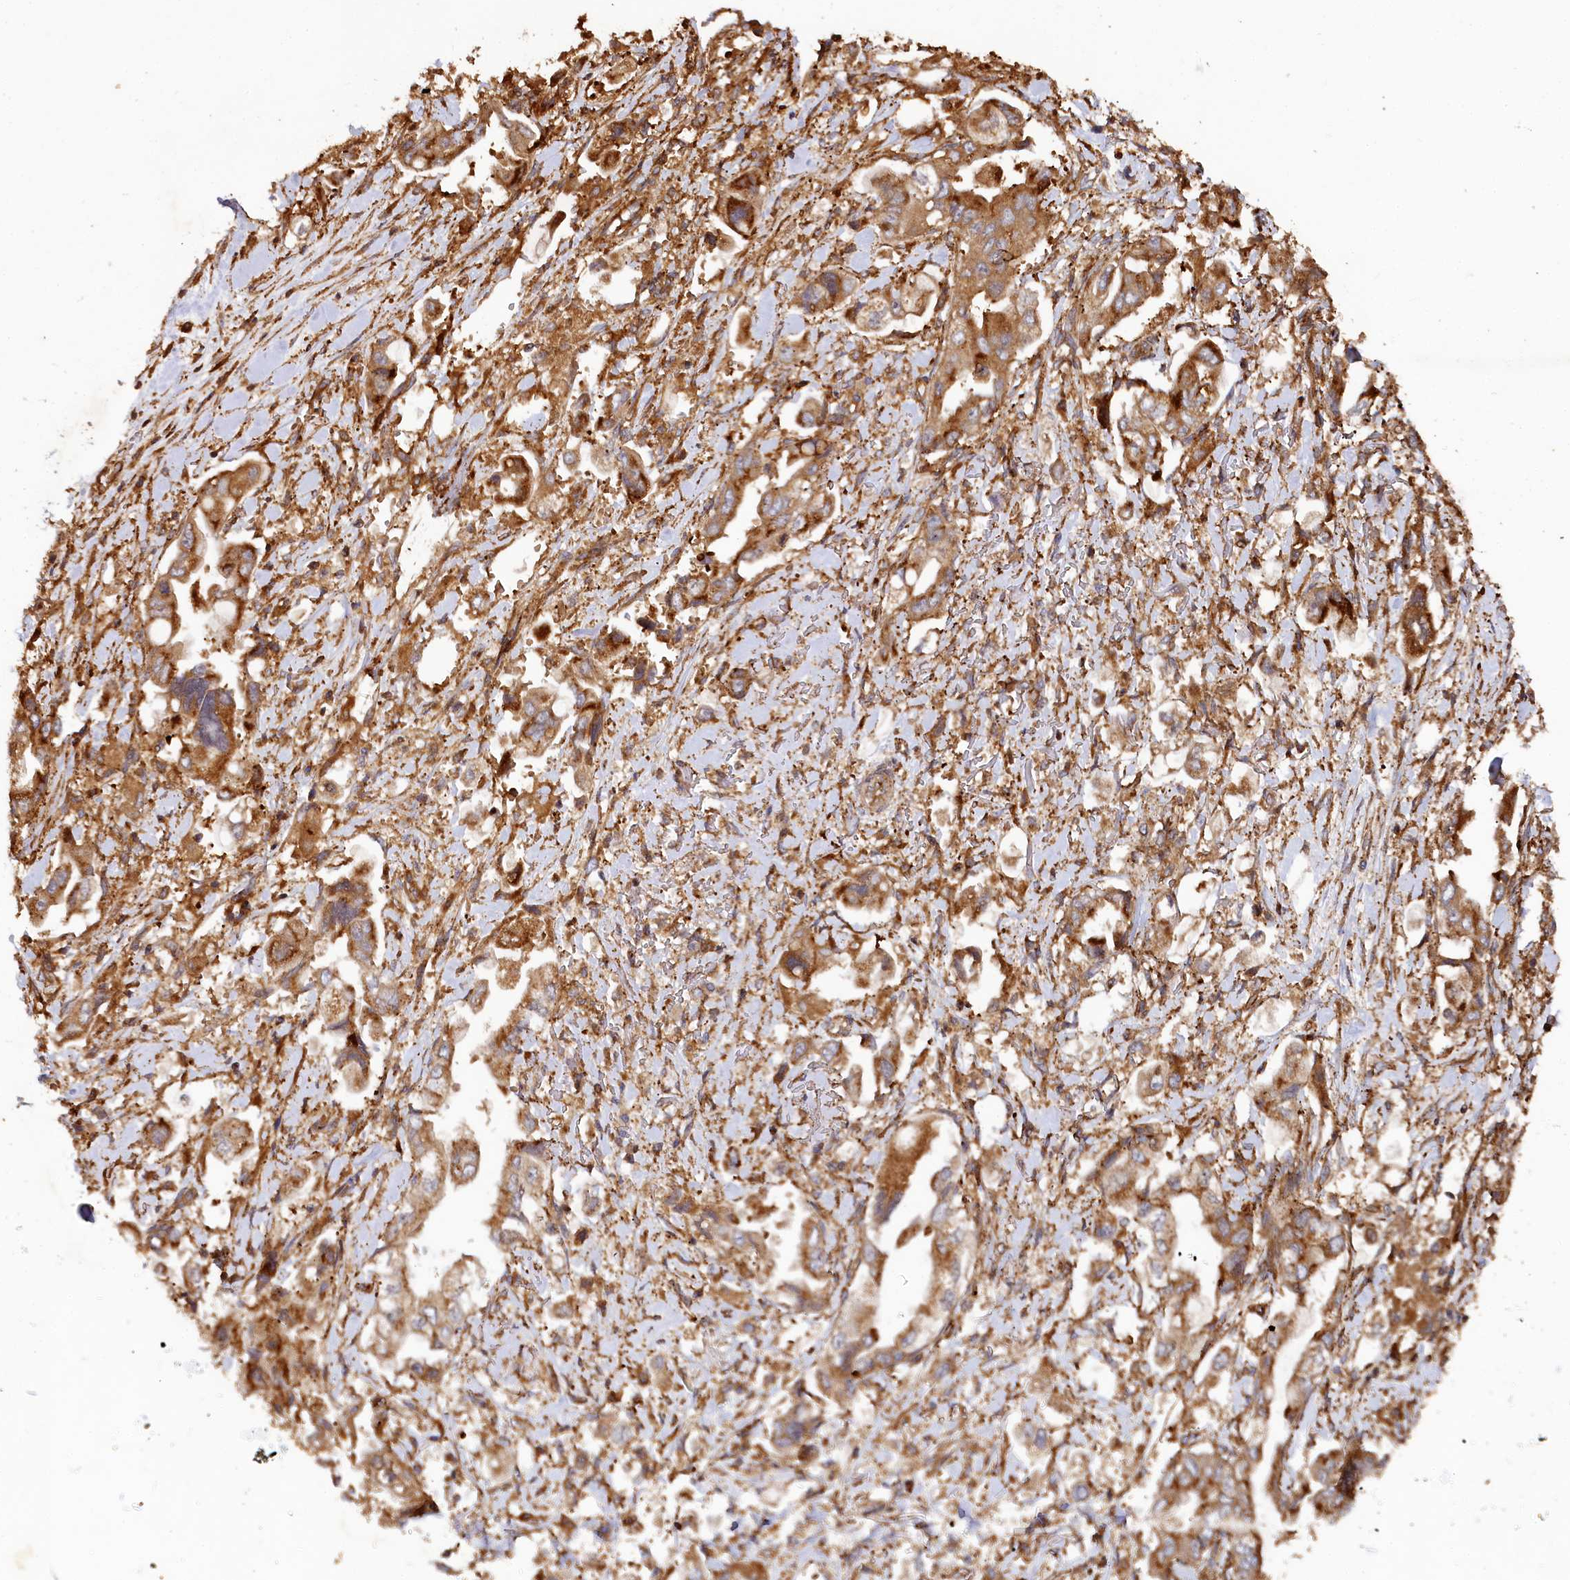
{"staining": {"intensity": "moderate", "quantity": ">75%", "location": "cytoplasmic/membranous"}, "tissue": "stomach cancer", "cell_type": "Tumor cells", "image_type": "cancer", "snomed": [{"axis": "morphology", "description": "Adenocarcinoma, NOS"}, {"axis": "topography", "description": "Stomach"}], "caption": "Human stomach adenocarcinoma stained with a brown dye exhibits moderate cytoplasmic/membranous positive positivity in about >75% of tumor cells.", "gene": "WDR73", "patient": {"sex": "male", "age": 62}}